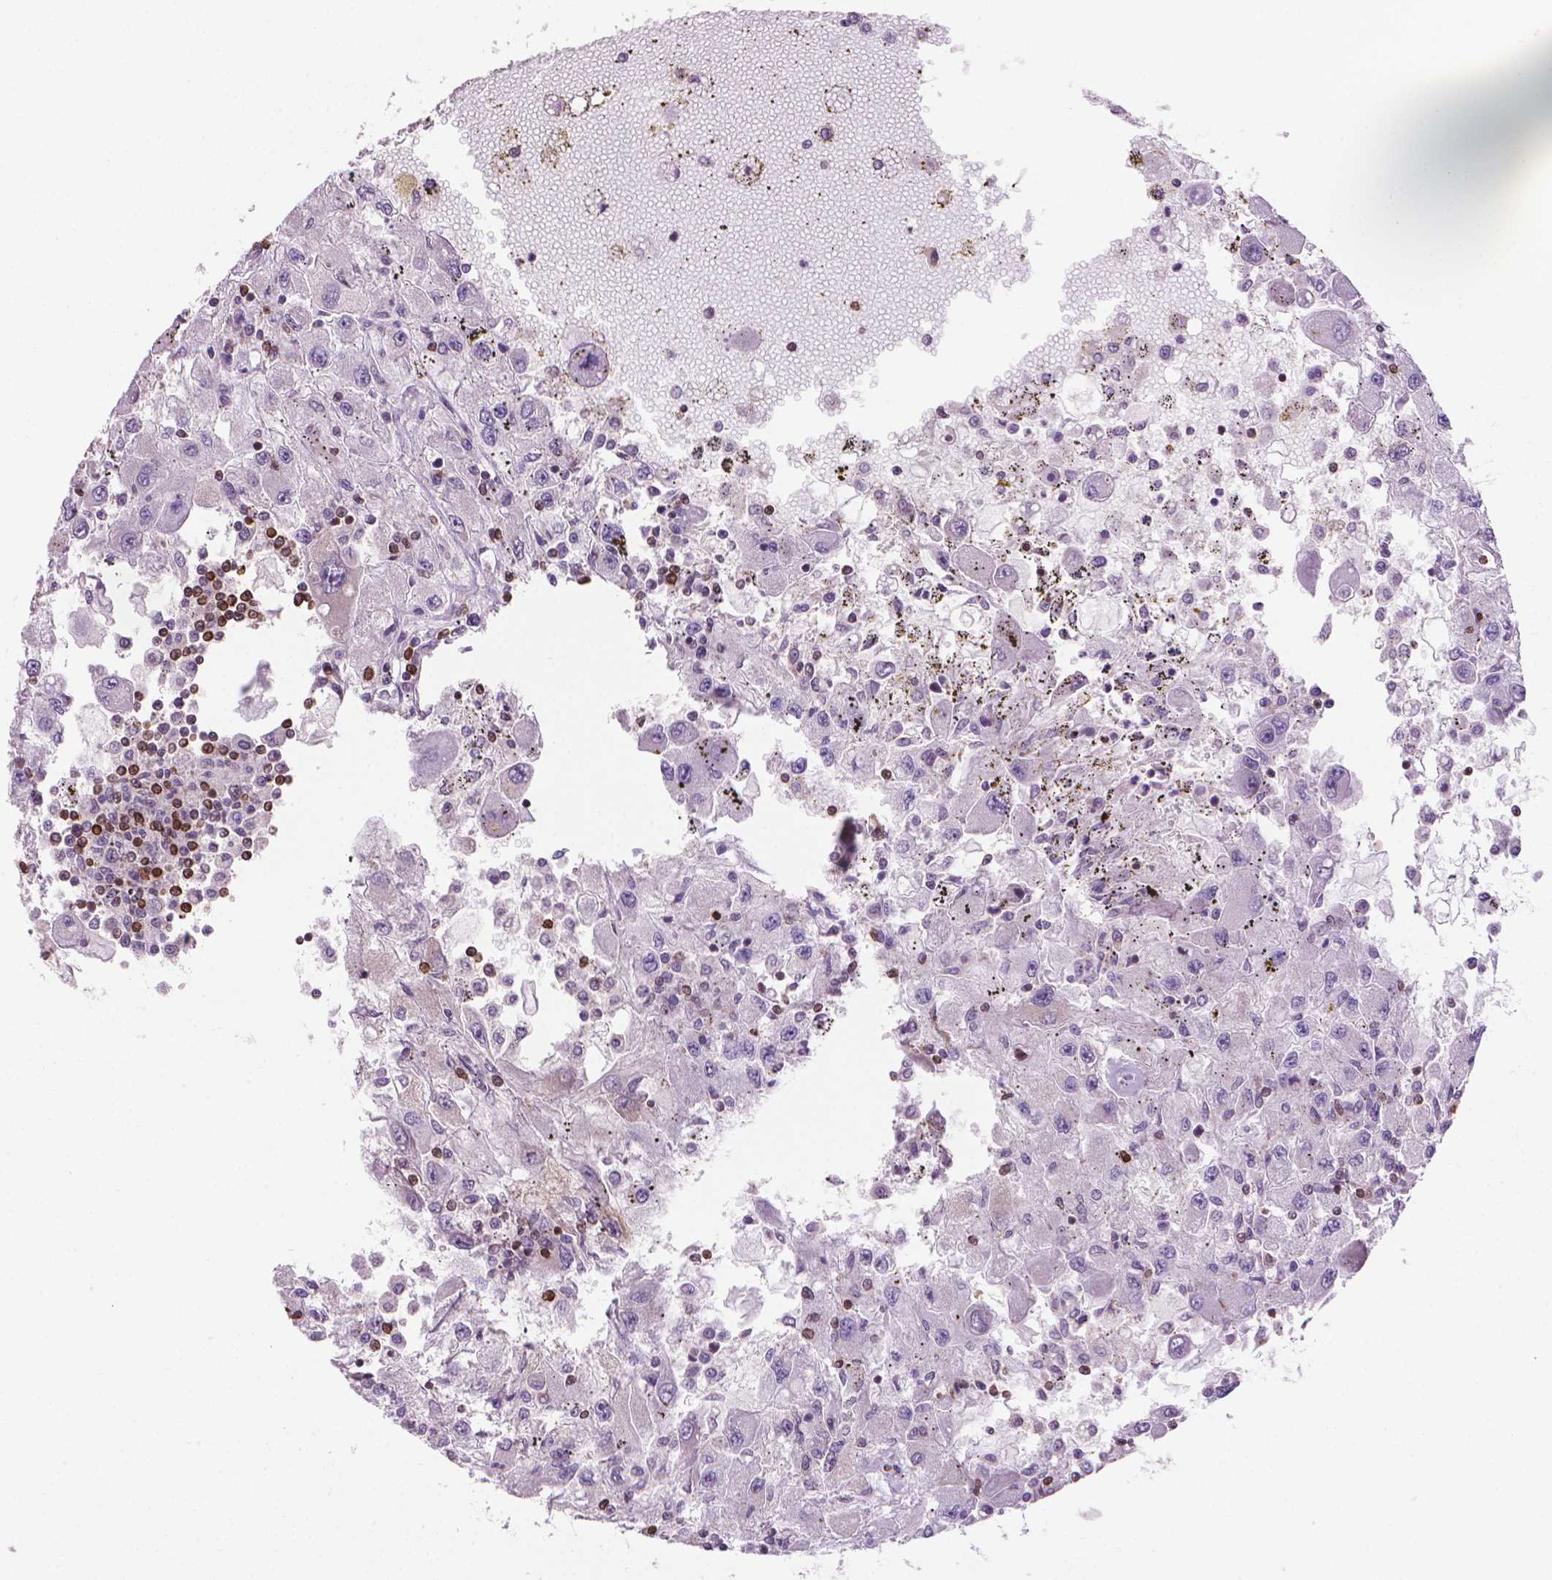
{"staining": {"intensity": "negative", "quantity": "none", "location": "none"}, "tissue": "renal cancer", "cell_type": "Tumor cells", "image_type": "cancer", "snomed": [{"axis": "morphology", "description": "Adenocarcinoma, NOS"}, {"axis": "topography", "description": "Kidney"}], "caption": "Immunohistochemical staining of human adenocarcinoma (renal) displays no significant positivity in tumor cells.", "gene": "BCL2", "patient": {"sex": "female", "age": 67}}